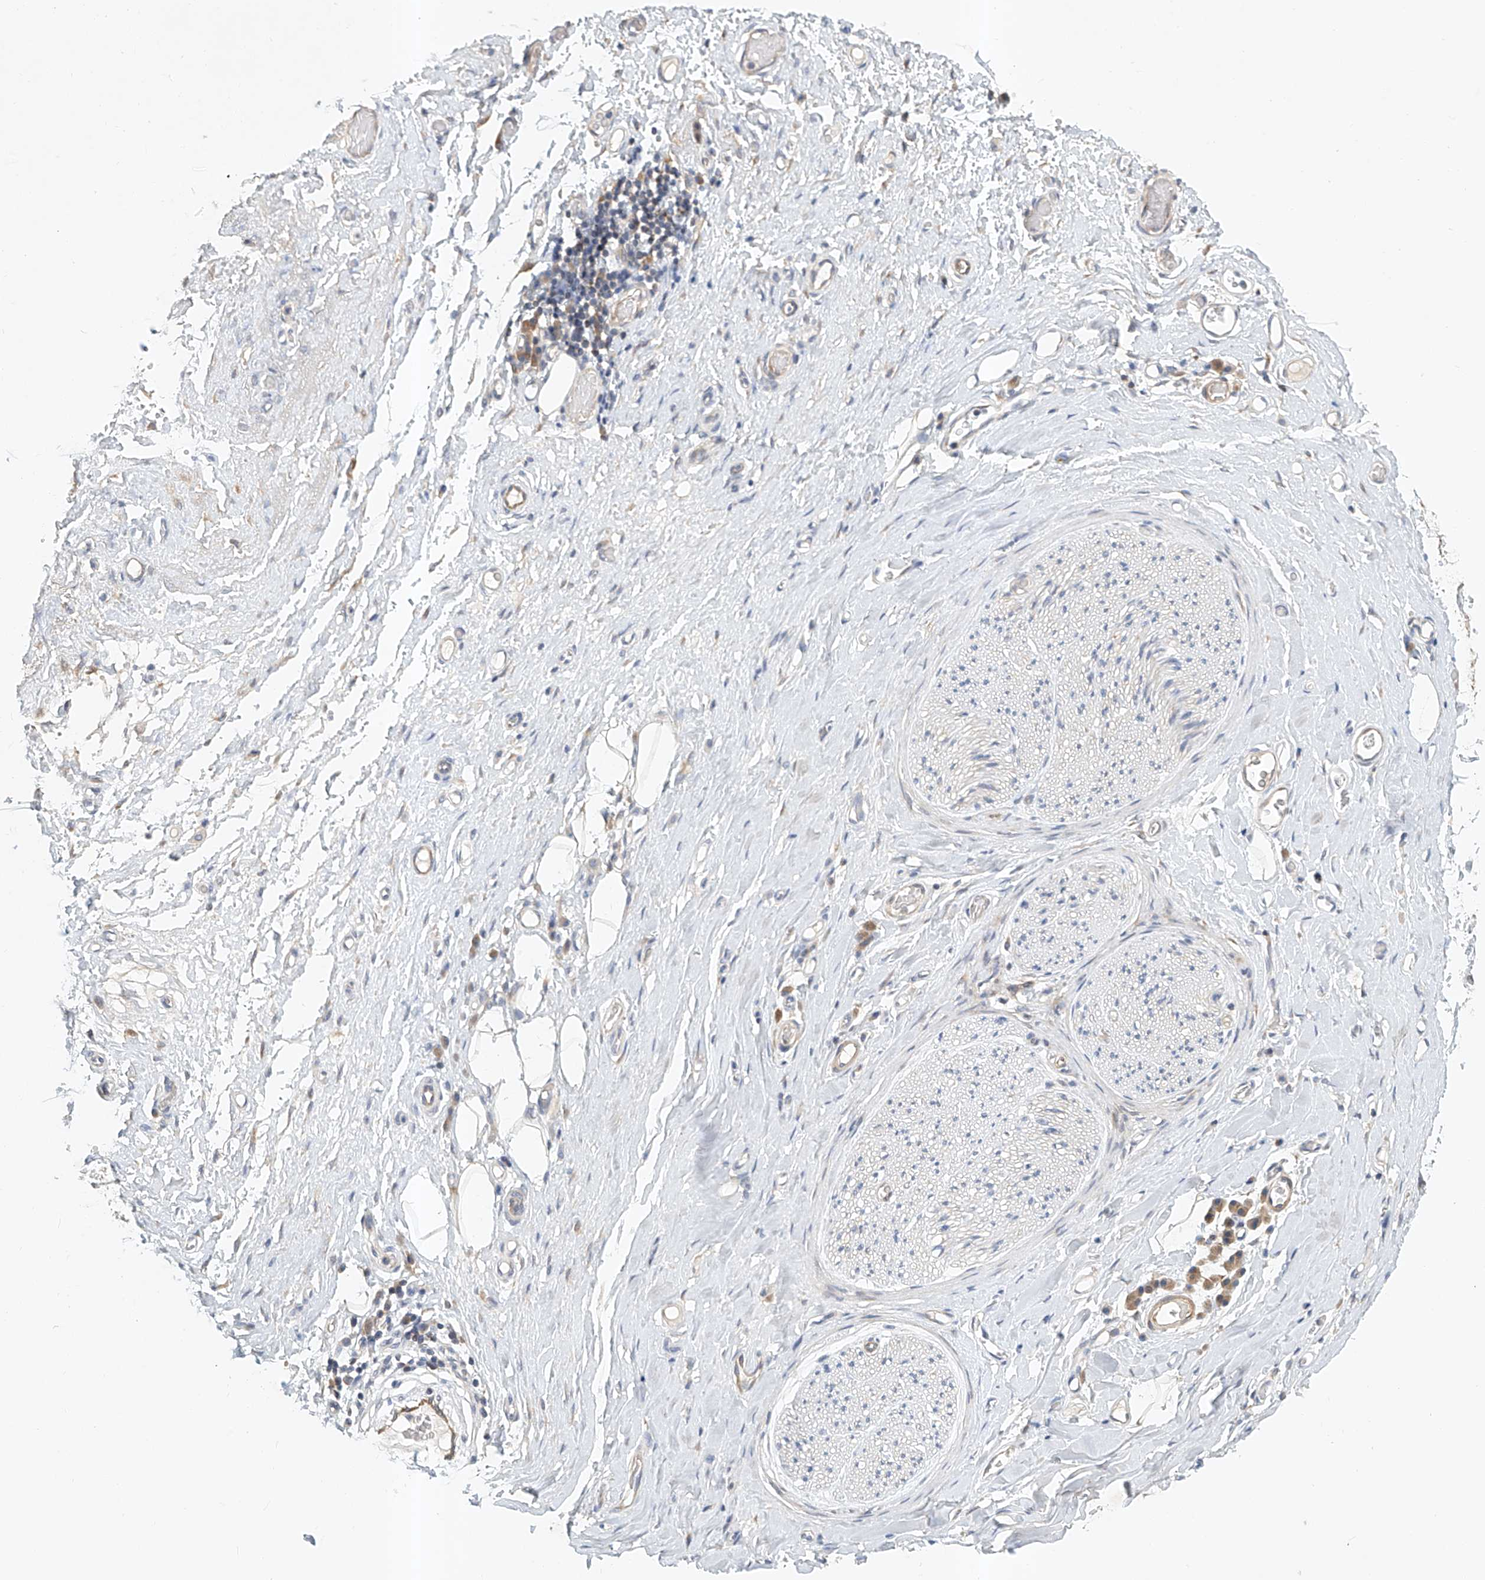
{"staining": {"intensity": "negative", "quantity": "none", "location": "none"}, "tissue": "adipose tissue", "cell_type": "Adipocytes", "image_type": "normal", "snomed": [{"axis": "morphology", "description": "Normal tissue, NOS"}, {"axis": "morphology", "description": "Adenocarcinoma, NOS"}, {"axis": "topography", "description": "Esophagus"}, {"axis": "topography", "description": "Stomach, upper"}, {"axis": "topography", "description": "Peripheral nerve tissue"}], "caption": "Protein analysis of normal adipose tissue demonstrates no significant positivity in adipocytes. (Immunohistochemistry (ihc), brightfield microscopy, high magnification).", "gene": "CARMIL1", "patient": {"sex": "male", "age": 62}}